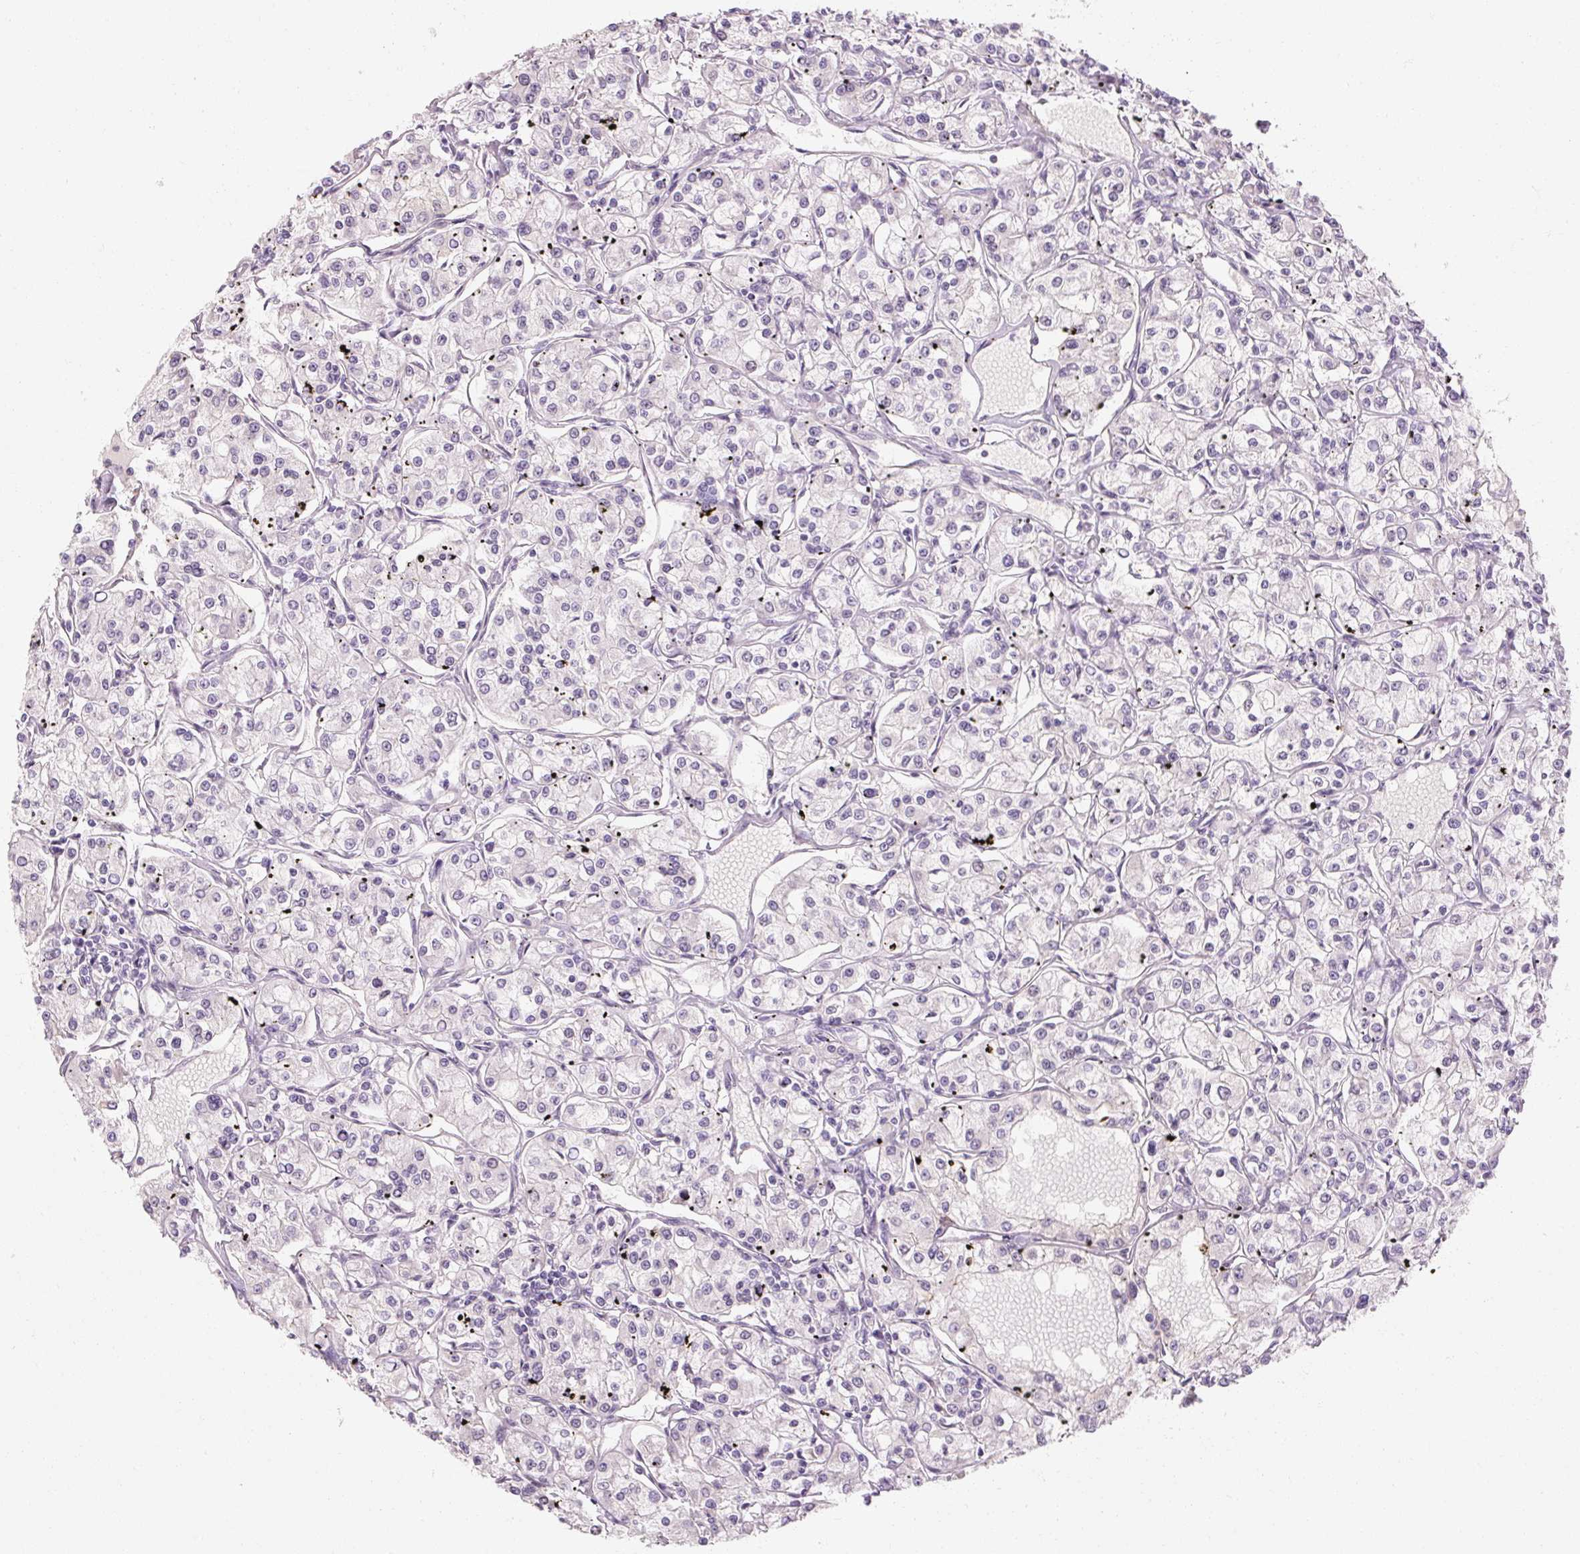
{"staining": {"intensity": "negative", "quantity": "none", "location": "none"}, "tissue": "renal cancer", "cell_type": "Tumor cells", "image_type": "cancer", "snomed": [{"axis": "morphology", "description": "Adenocarcinoma, NOS"}, {"axis": "topography", "description": "Kidney"}], "caption": "Immunohistochemistry (IHC) photomicrograph of neoplastic tissue: renal adenocarcinoma stained with DAB (3,3'-diaminobenzidine) demonstrates no significant protein positivity in tumor cells.", "gene": "NFE2L3", "patient": {"sex": "female", "age": 59}}